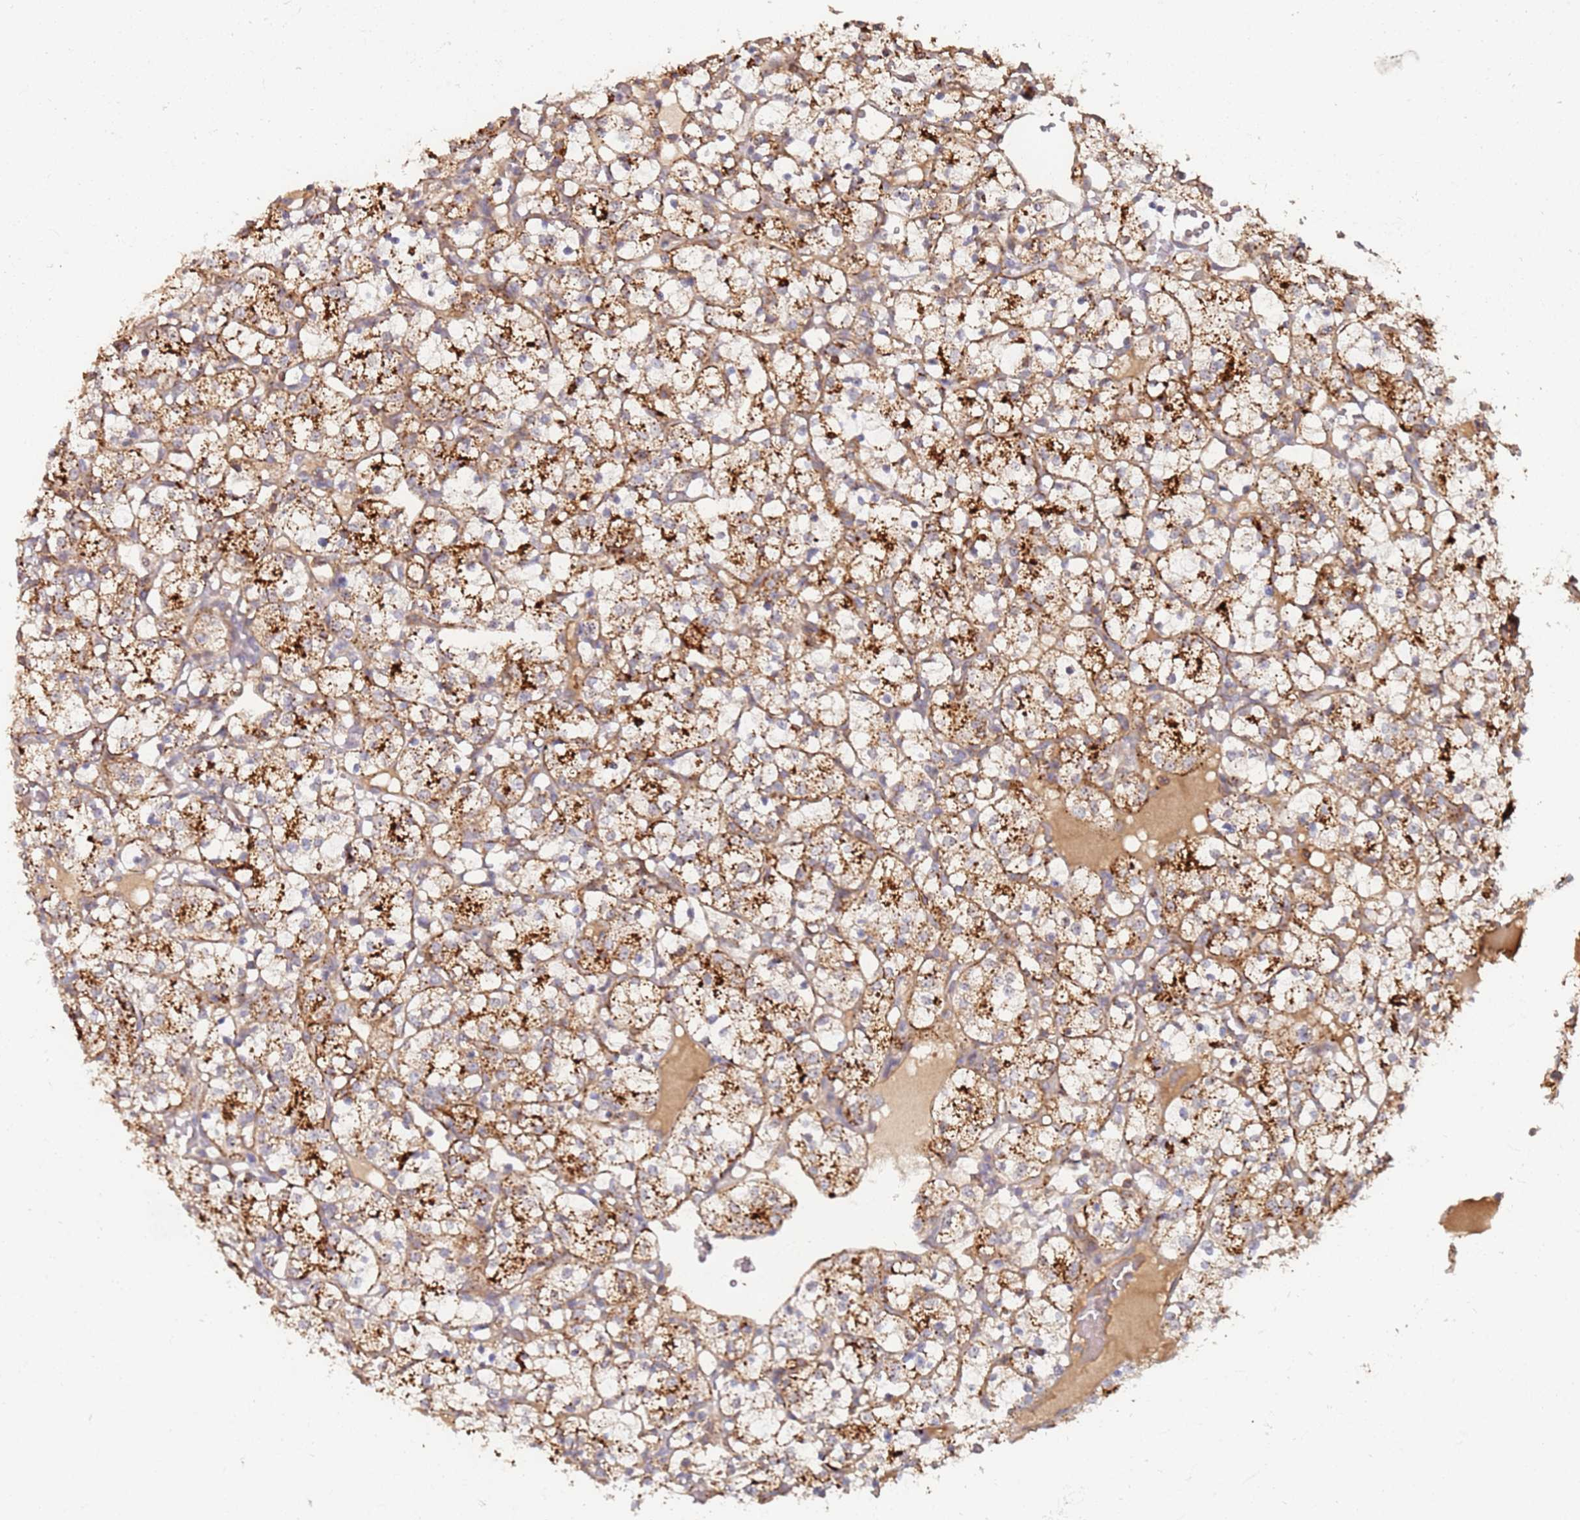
{"staining": {"intensity": "moderate", "quantity": ">75%", "location": "cytoplasmic/membranous"}, "tissue": "renal cancer", "cell_type": "Tumor cells", "image_type": "cancer", "snomed": [{"axis": "morphology", "description": "Adenocarcinoma, NOS"}, {"axis": "topography", "description": "Kidney"}], "caption": "A high-resolution photomicrograph shows immunohistochemistry (IHC) staining of renal cancer (adenocarcinoma), which shows moderate cytoplasmic/membranous expression in about >75% of tumor cells. The staining is performed using DAB brown chromogen to label protein expression. The nuclei are counter-stained blue using hematoxylin.", "gene": "ABCB6", "patient": {"sex": "female", "age": 69}}